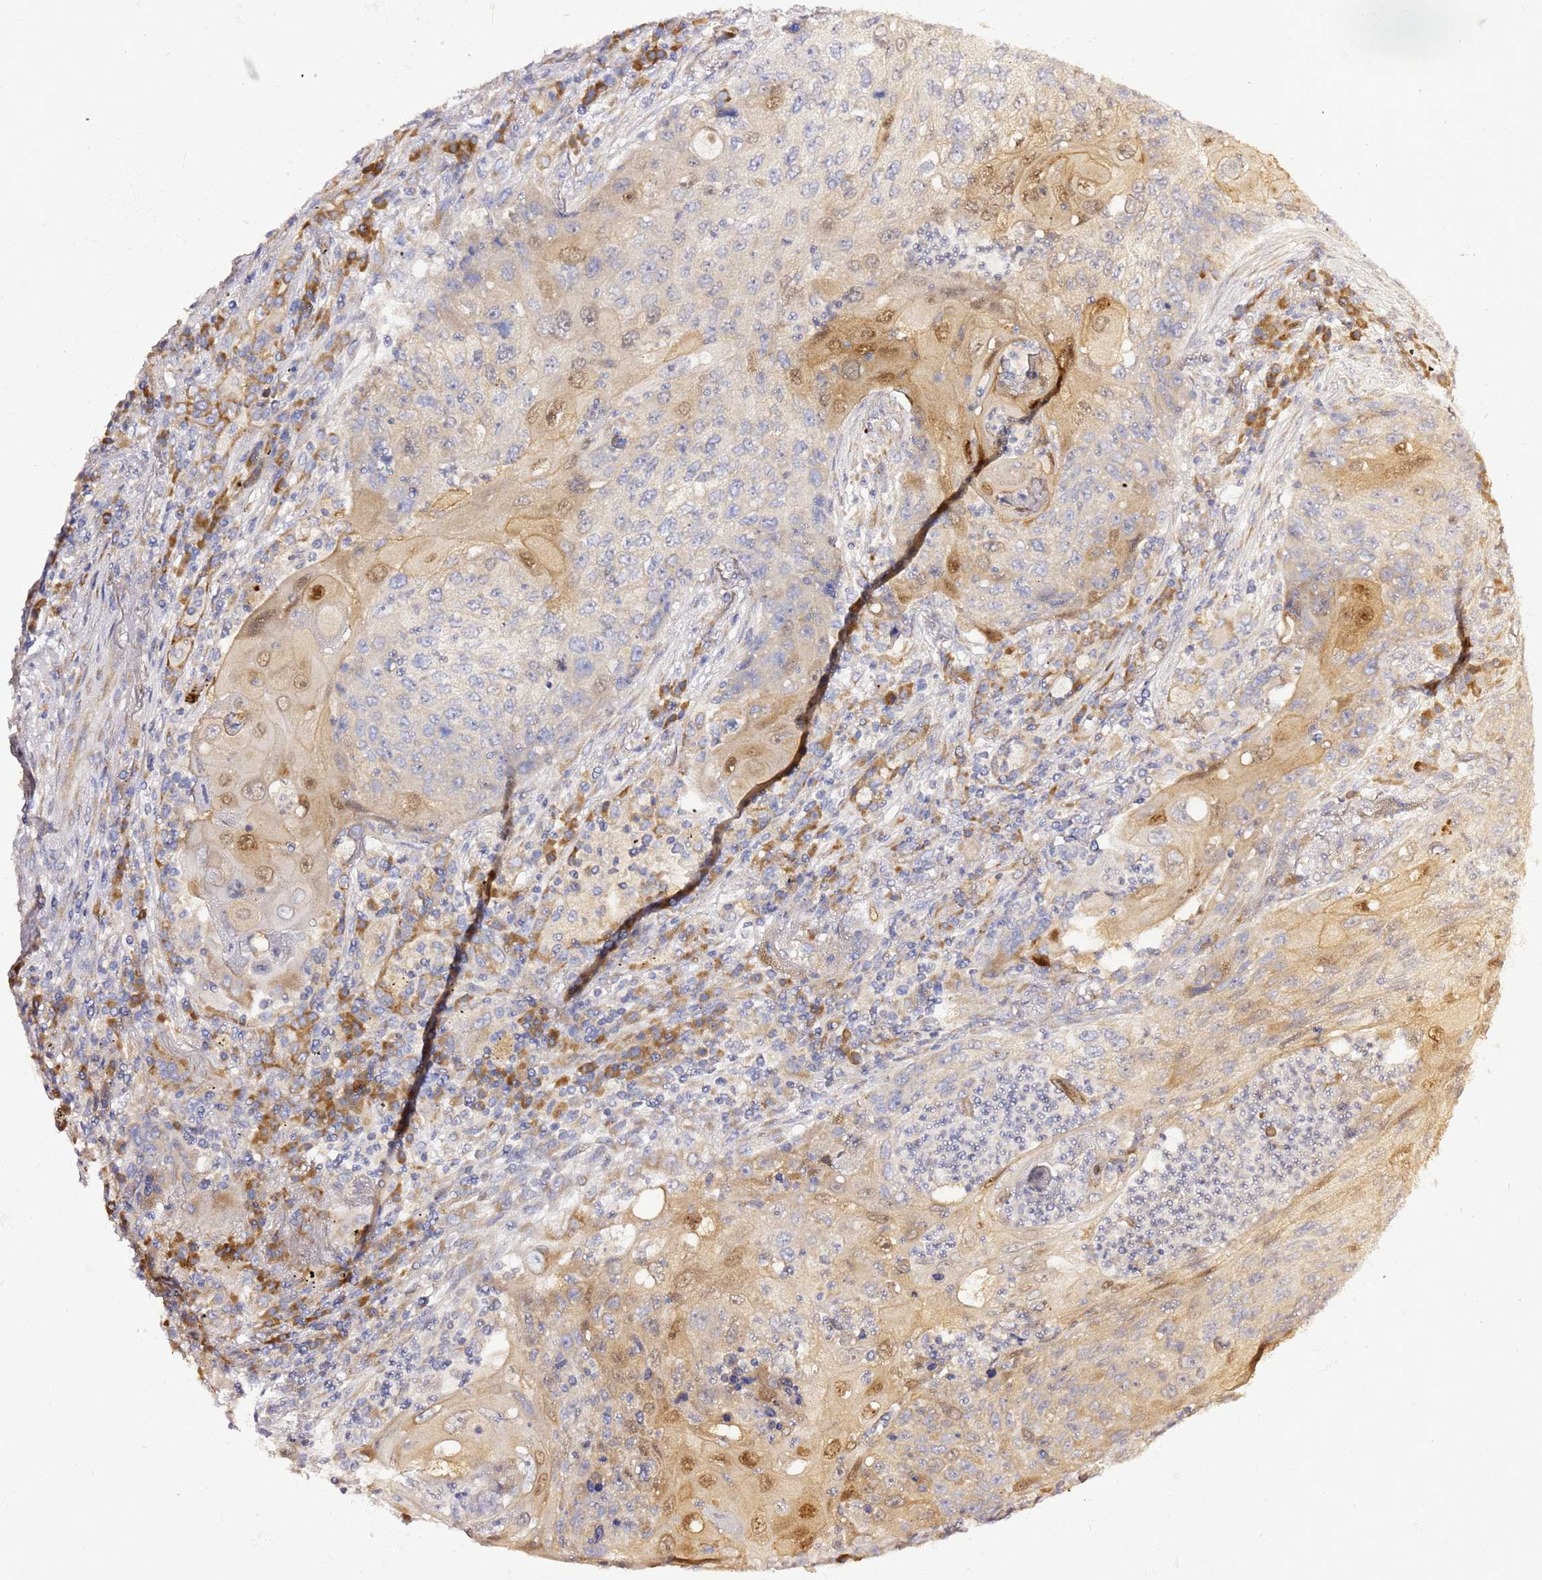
{"staining": {"intensity": "moderate", "quantity": "<25%", "location": "cytoplasmic/membranous,nuclear"}, "tissue": "lung cancer", "cell_type": "Tumor cells", "image_type": "cancer", "snomed": [{"axis": "morphology", "description": "Squamous cell carcinoma, NOS"}, {"axis": "topography", "description": "Lung"}], "caption": "Squamous cell carcinoma (lung) stained with a protein marker reveals moderate staining in tumor cells.", "gene": "KIF7", "patient": {"sex": "female", "age": 63}}